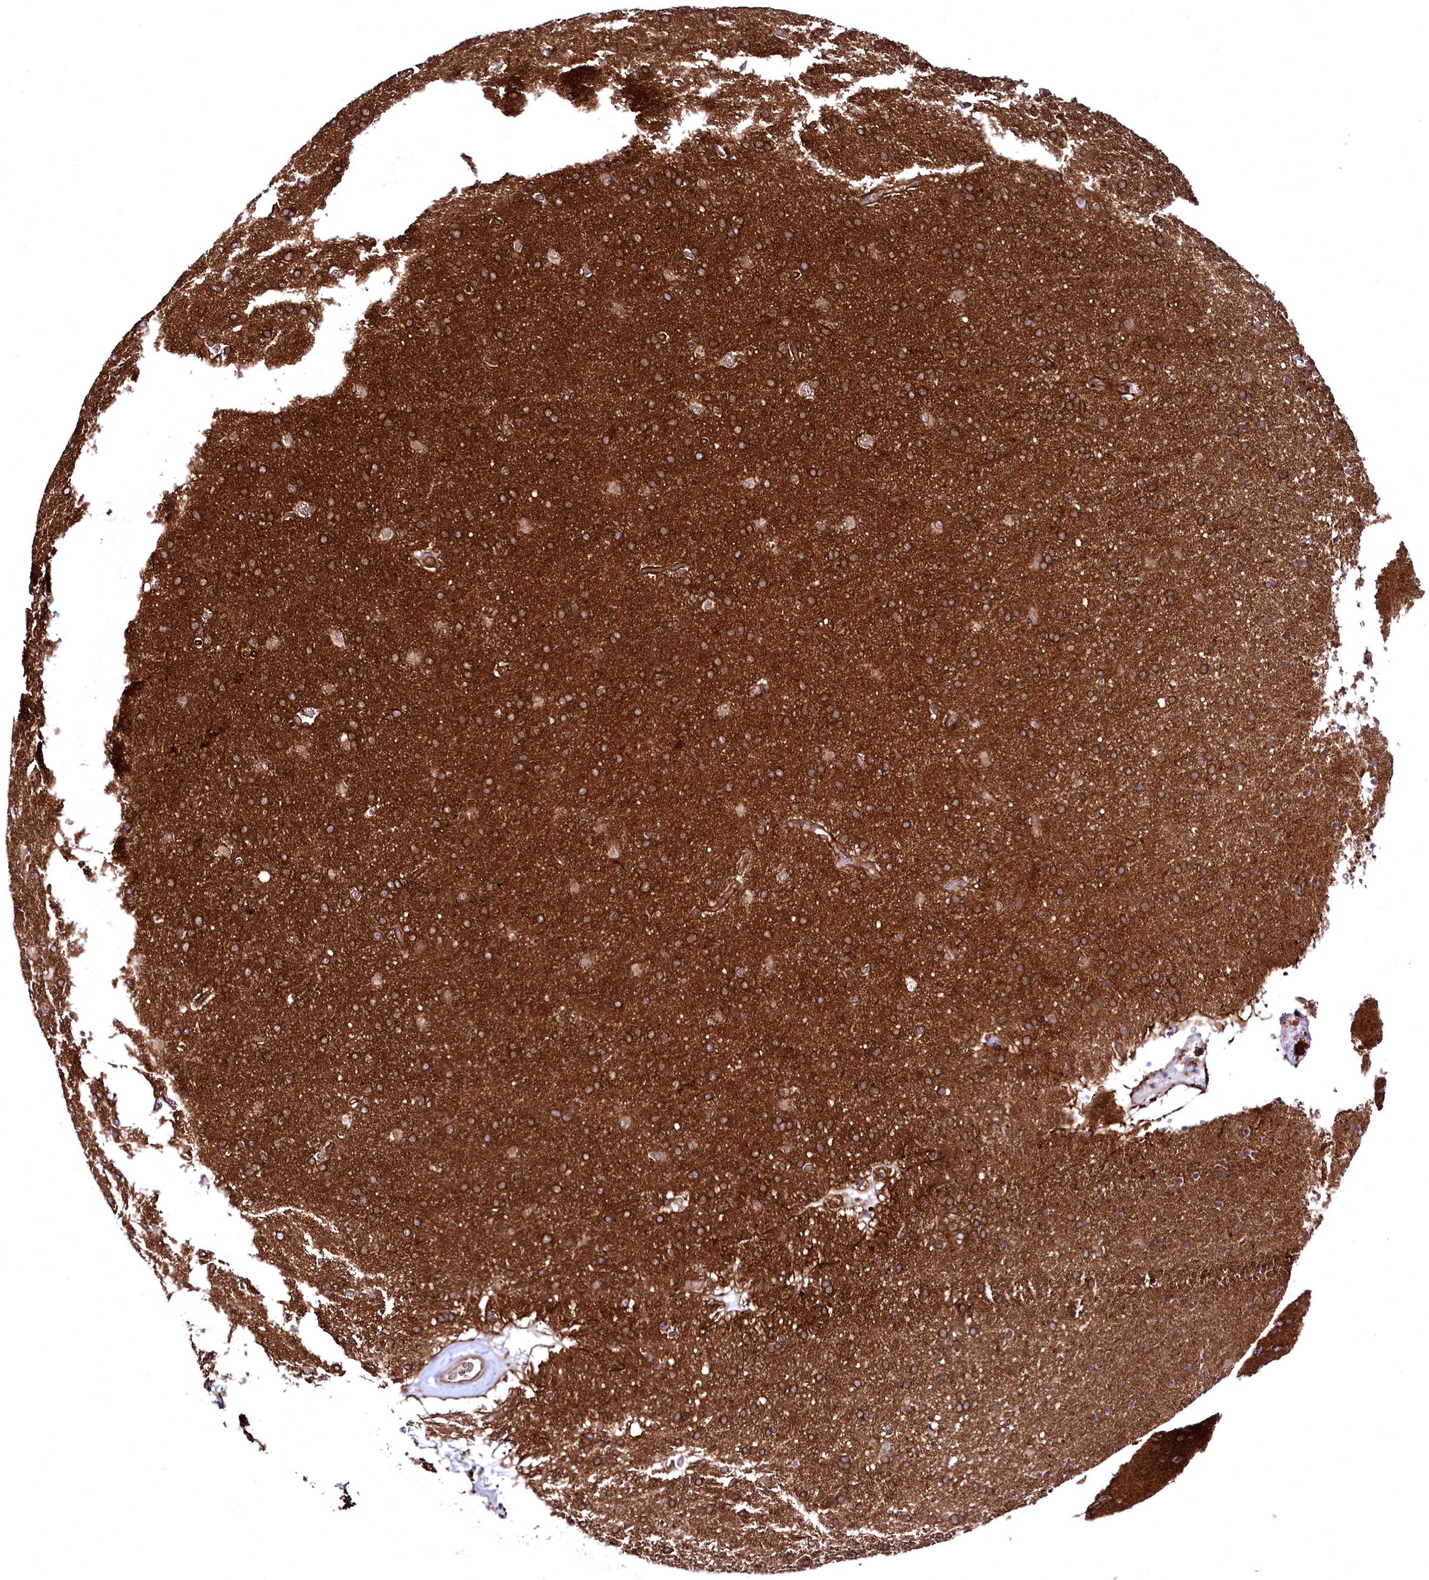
{"staining": {"intensity": "moderate", "quantity": ">75%", "location": "cytoplasmic/membranous"}, "tissue": "cerebral cortex", "cell_type": "Endothelial cells", "image_type": "normal", "snomed": [{"axis": "morphology", "description": "Normal tissue, NOS"}, {"axis": "topography", "description": "Cerebral cortex"}], "caption": "Immunohistochemistry (IHC) (DAB) staining of benign cerebral cortex demonstrates moderate cytoplasmic/membranous protein positivity in about >75% of endothelial cells.", "gene": "SVIP", "patient": {"sex": "male", "age": 62}}